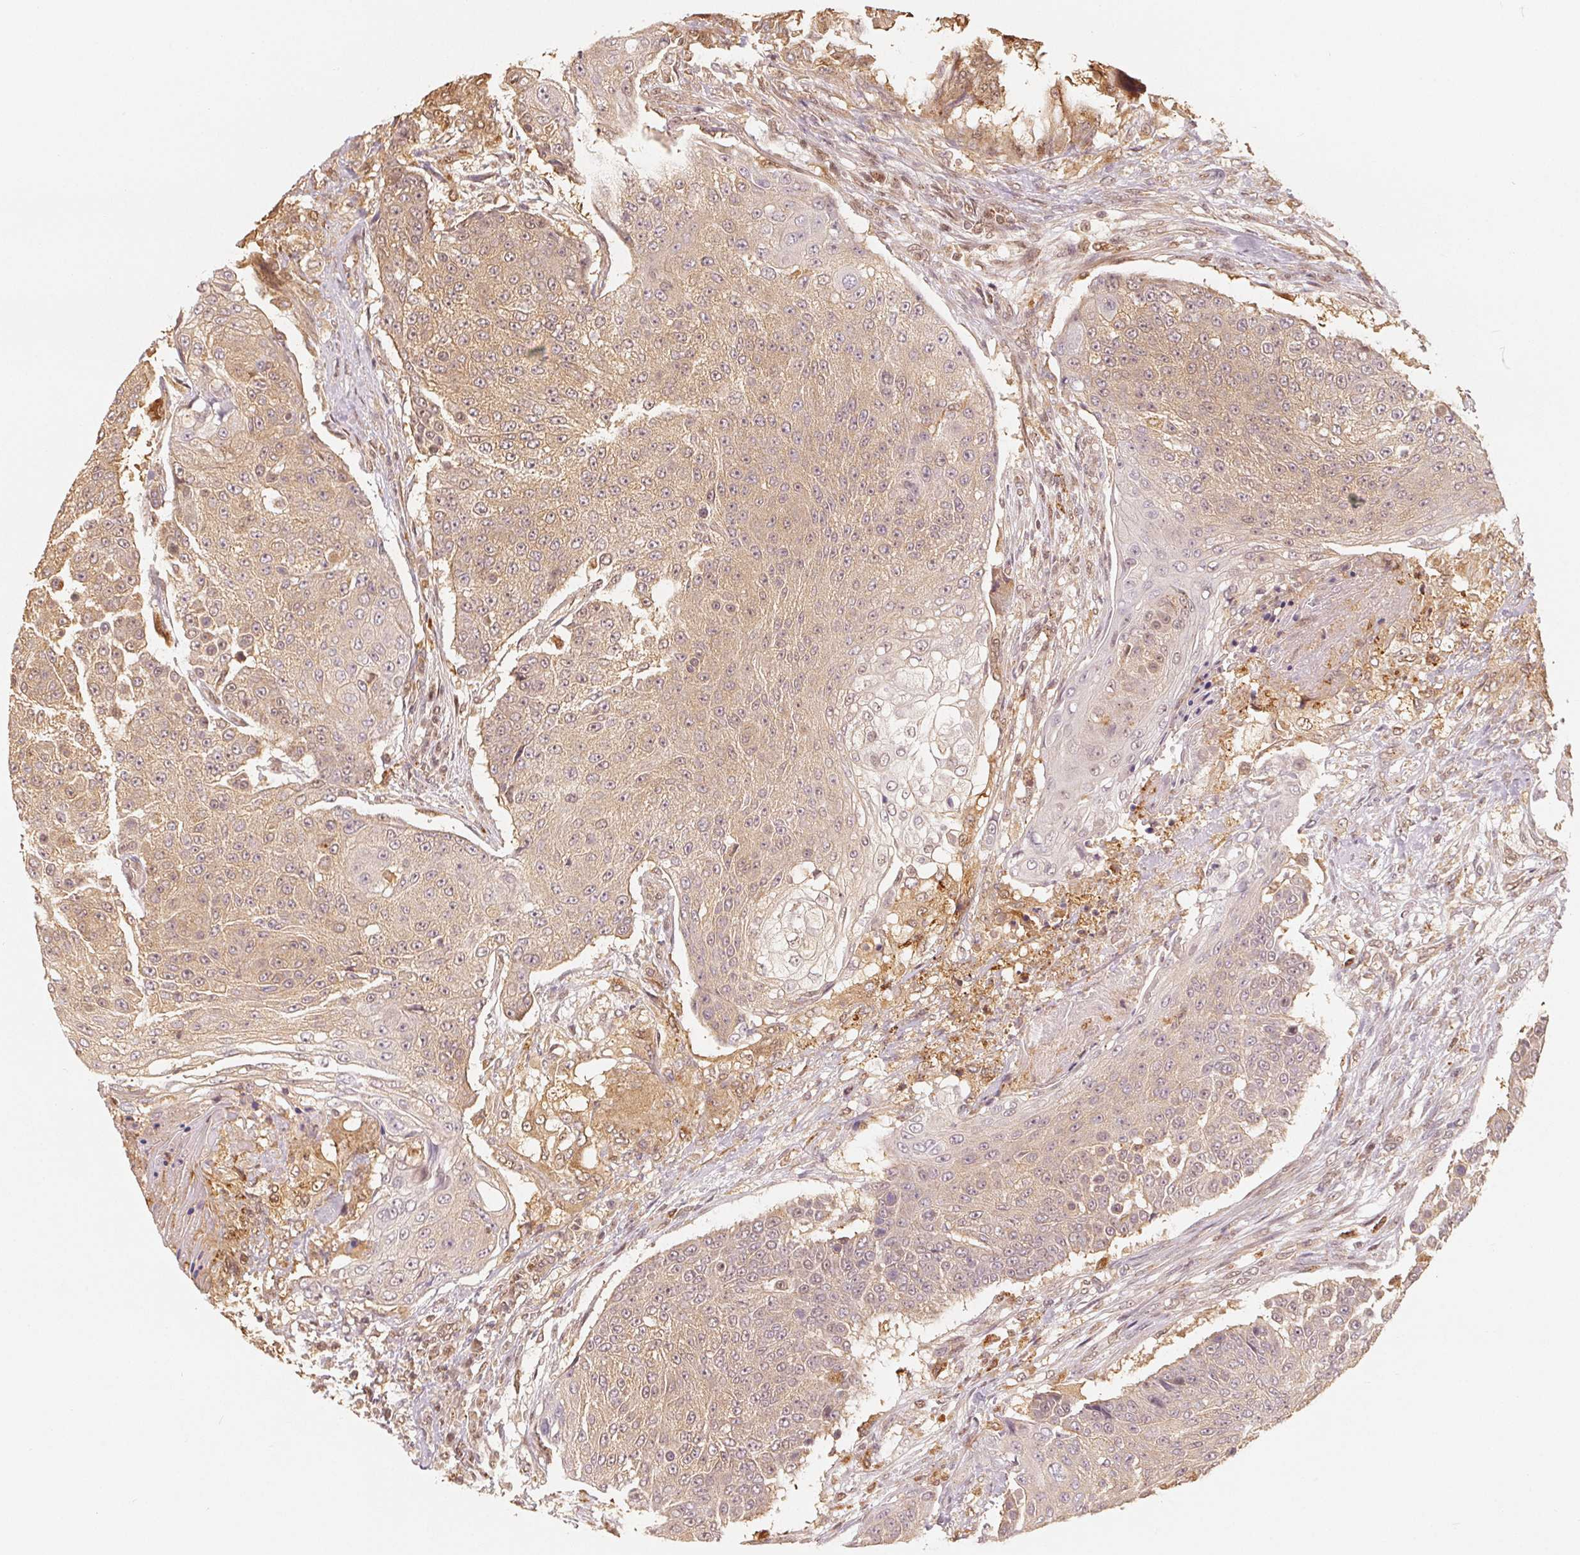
{"staining": {"intensity": "weak", "quantity": ">75%", "location": "cytoplasmic/membranous,nuclear"}, "tissue": "urothelial cancer", "cell_type": "Tumor cells", "image_type": "cancer", "snomed": [{"axis": "morphology", "description": "Urothelial carcinoma, High grade"}, {"axis": "topography", "description": "Urinary bladder"}], "caption": "Immunohistochemistry (IHC) image of neoplastic tissue: human urothelial cancer stained using IHC reveals low levels of weak protein expression localized specifically in the cytoplasmic/membranous and nuclear of tumor cells, appearing as a cytoplasmic/membranous and nuclear brown color.", "gene": "GUSB", "patient": {"sex": "female", "age": 63}}